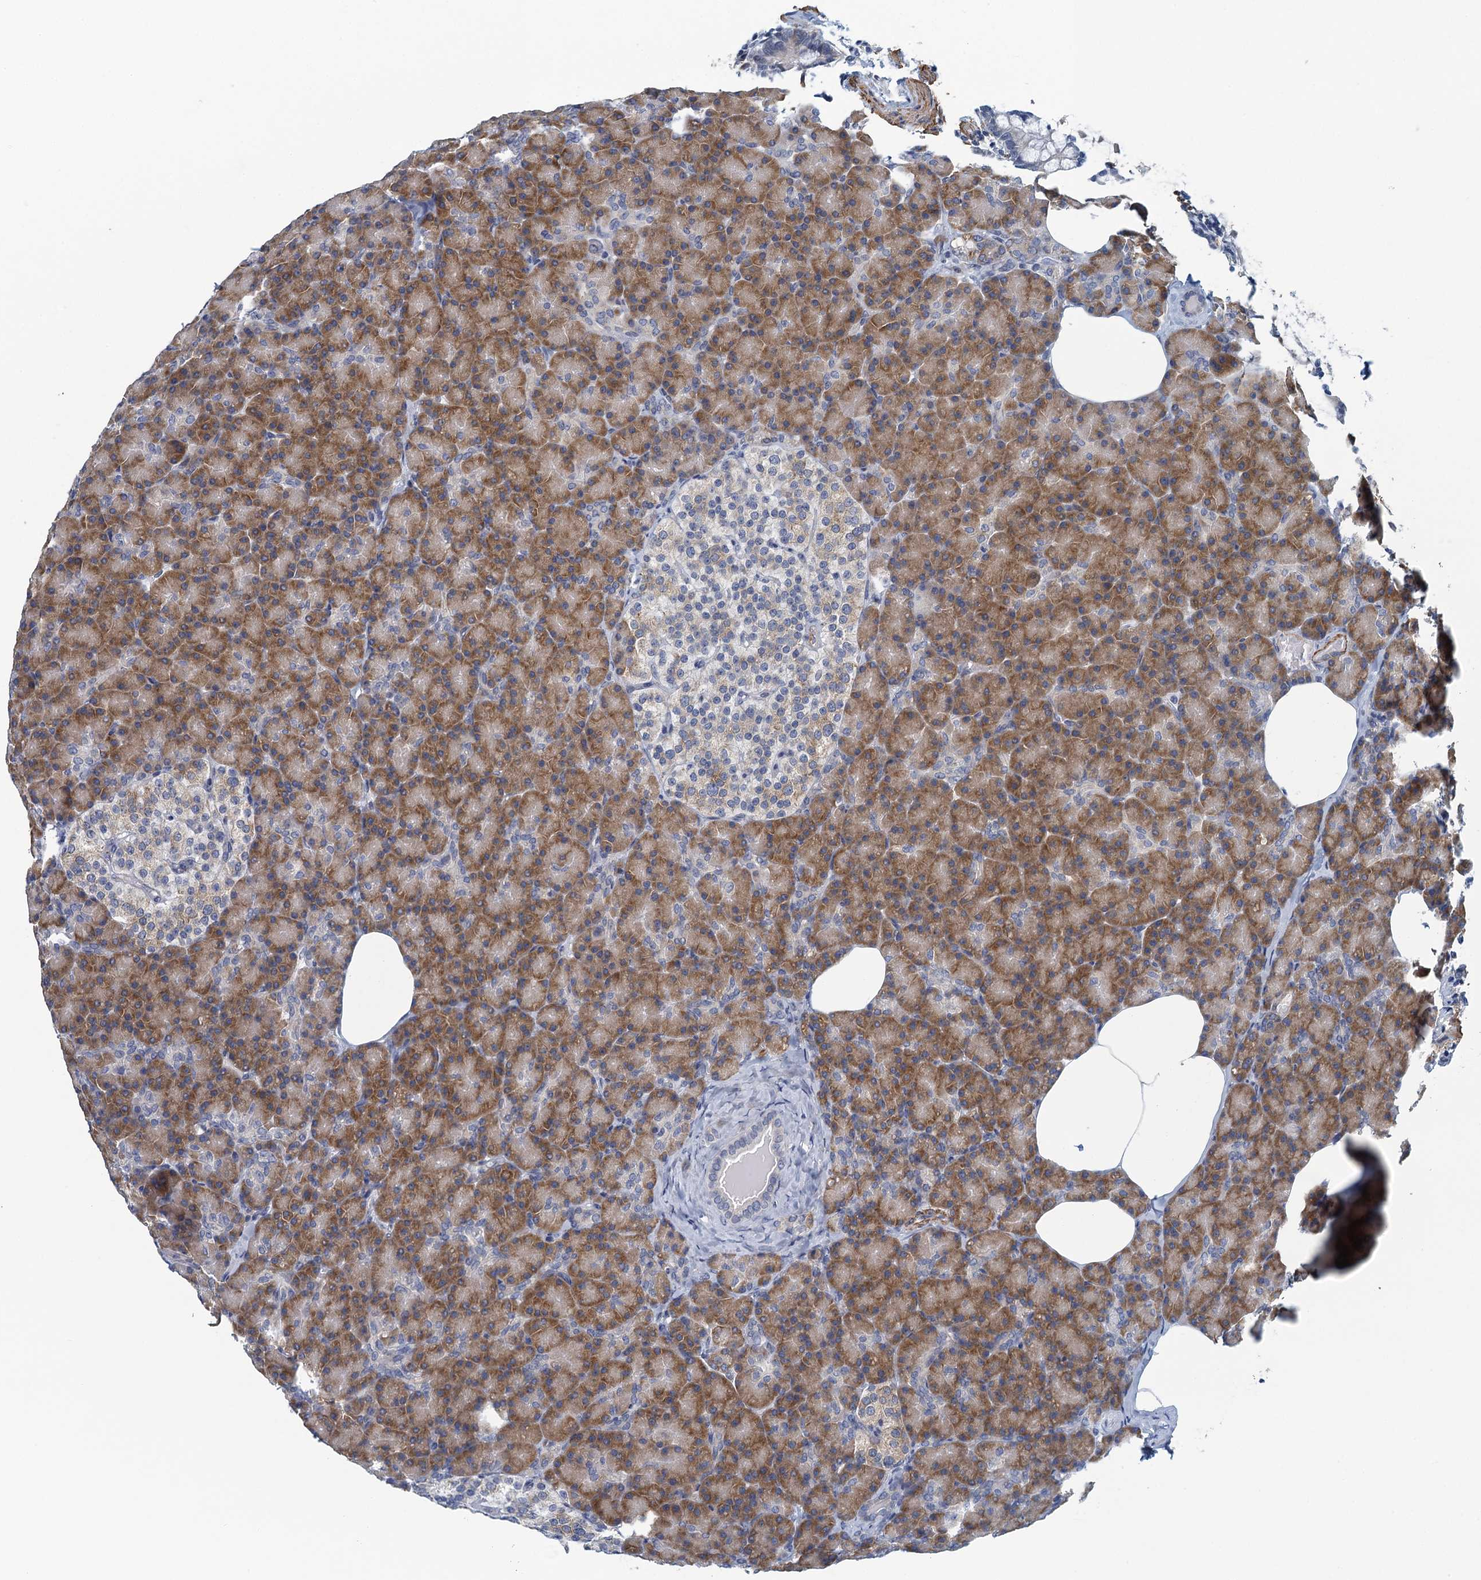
{"staining": {"intensity": "moderate", "quantity": ">75%", "location": "cytoplasmic/membranous"}, "tissue": "pancreas", "cell_type": "Exocrine glandular cells", "image_type": "normal", "snomed": [{"axis": "morphology", "description": "Normal tissue, NOS"}, {"axis": "topography", "description": "Pancreas"}], "caption": "A brown stain labels moderate cytoplasmic/membranous expression of a protein in exocrine glandular cells of normal human pancreas.", "gene": "ALG2", "patient": {"sex": "female", "age": 43}}